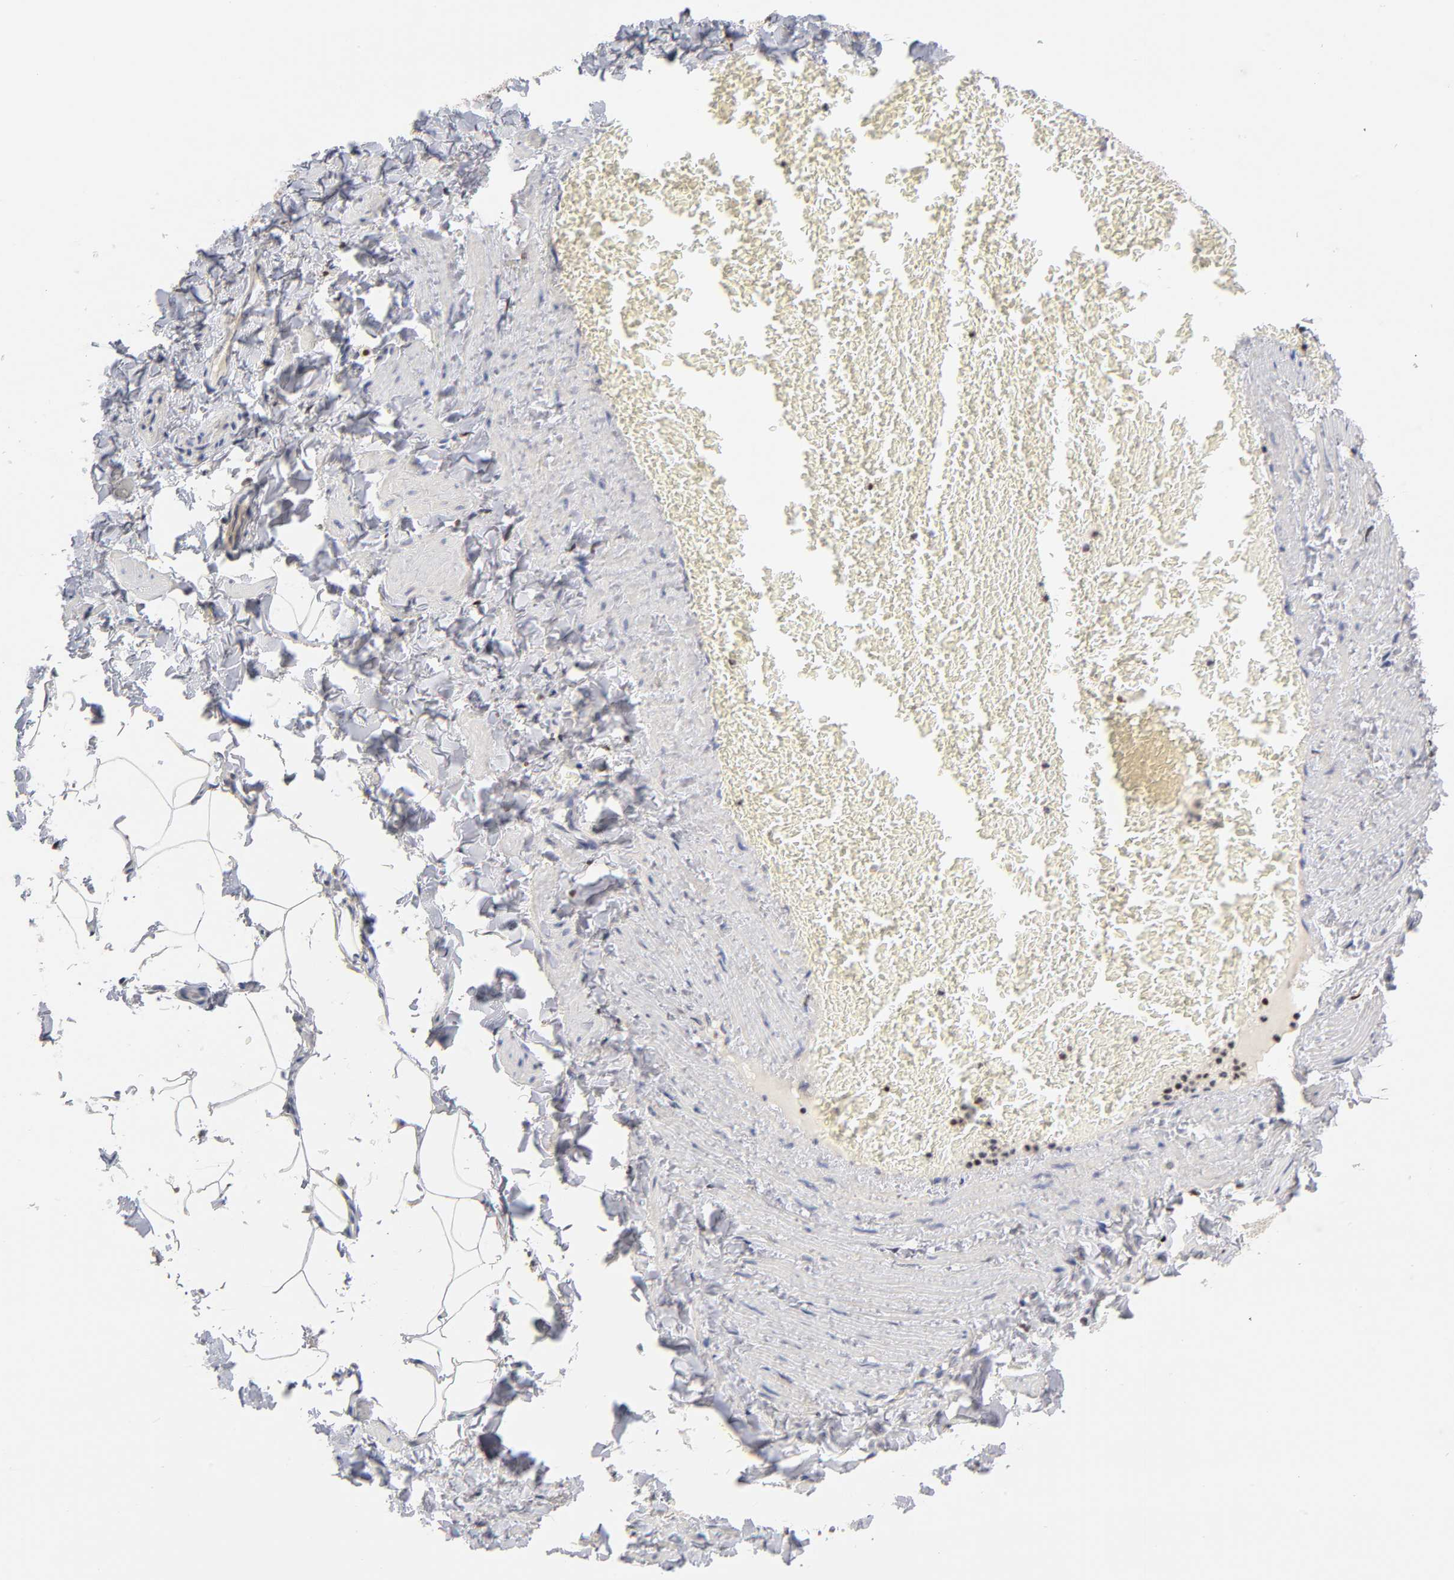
{"staining": {"intensity": "negative", "quantity": "none", "location": "none"}, "tissue": "adipose tissue", "cell_type": "Adipocytes", "image_type": "normal", "snomed": [{"axis": "morphology", "description": "Normal tissue, NOS"}, {"axis": "topography", "description": "Vascular tissue"}], "caption": "An image of adipose tissue stained for a protein demonstrates no brown staining in adipocytes.", "gene": "RUNX1", "patient": {"sex": "male", "age": 41}}